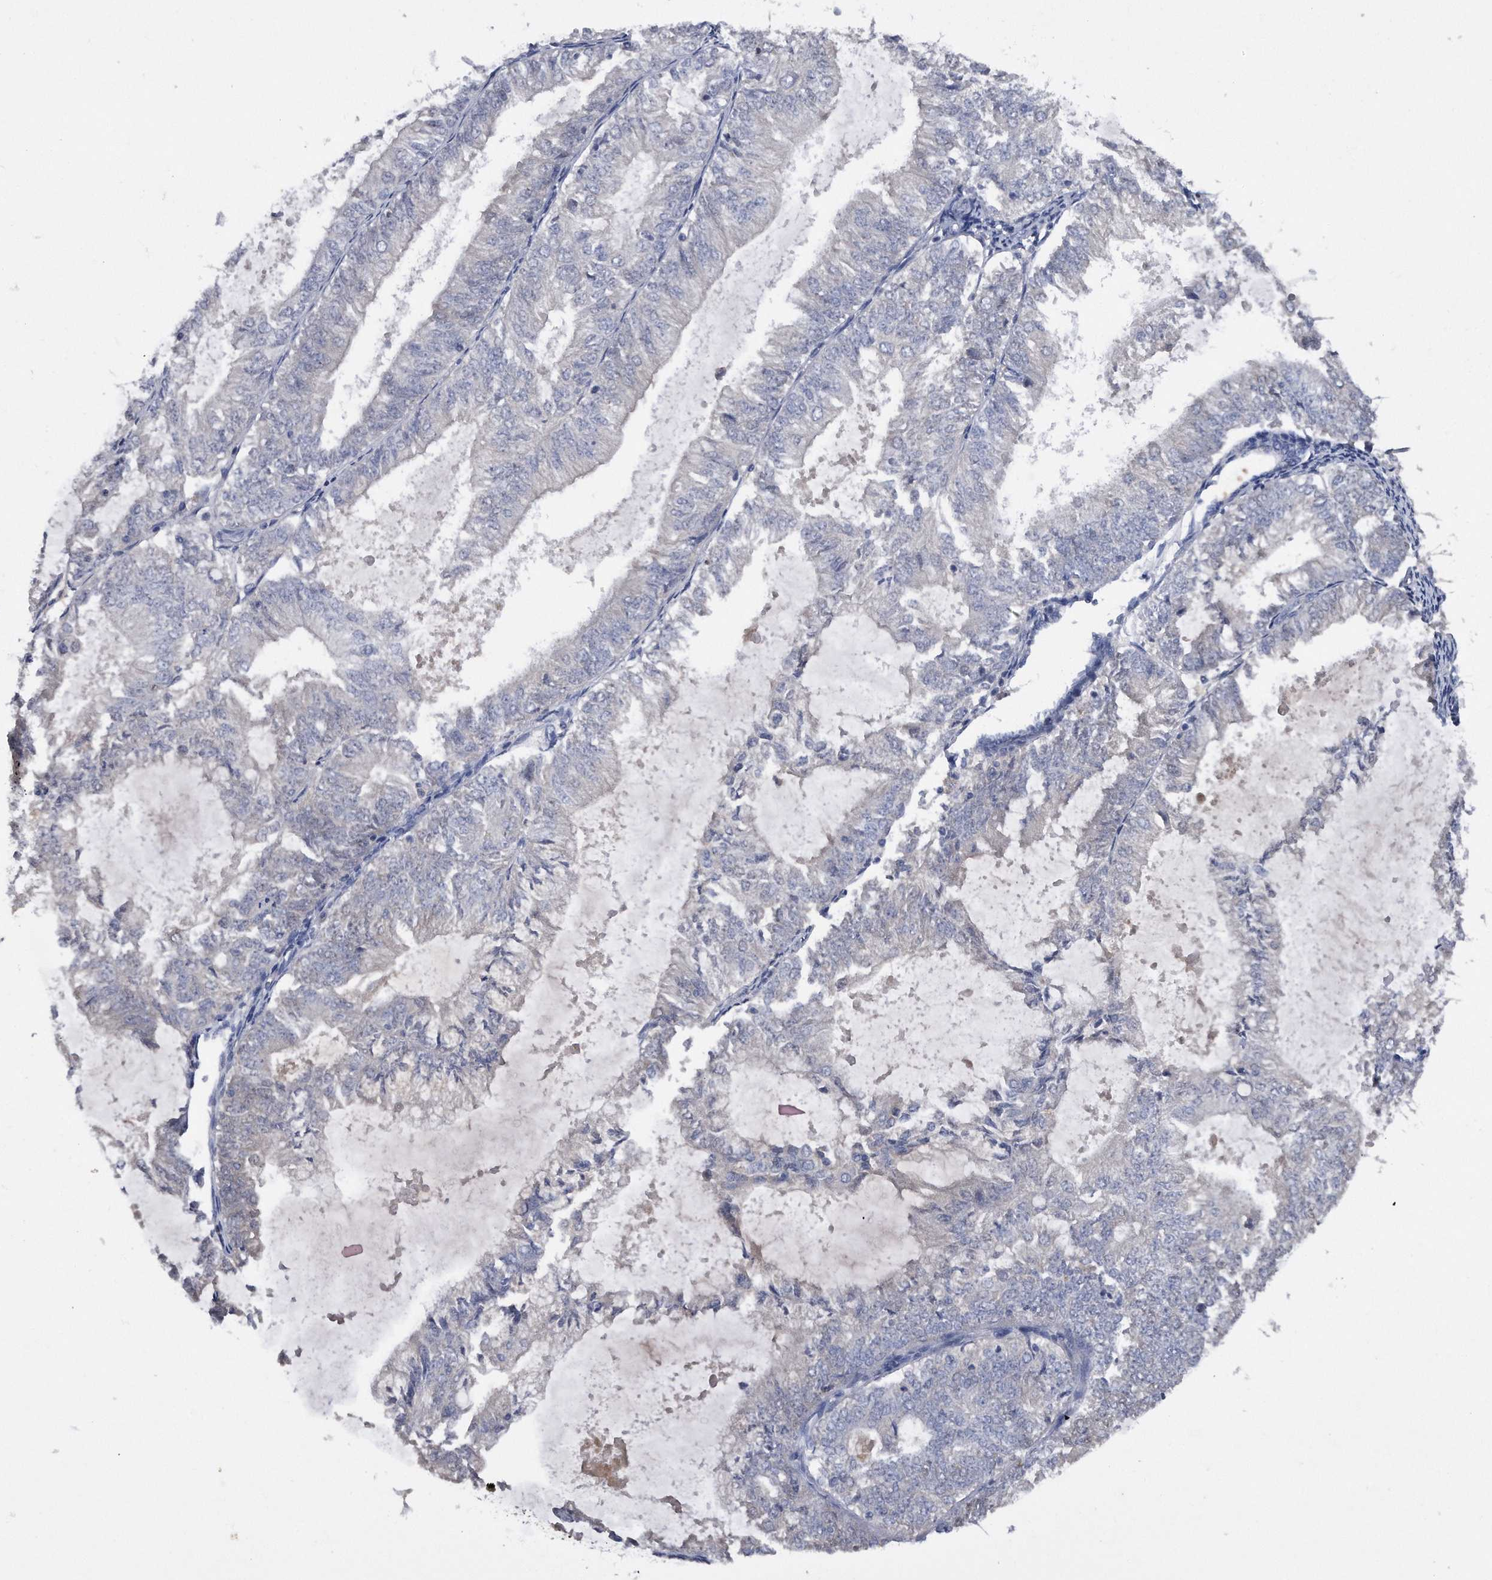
{"staining": {"intensity": "negative", "quantity": "none", "location": "none"}, "tissue": "endometrial cancer", "cell_type": "Tumor cells", "image_type": "cancer", "snomed": [{"axis": "morphology", "description": "Adenocarcinoma, NOS"}, {"axis": "topography", "description": "Endometrium"}], "caption": "Immunohistochemistry of human endometrial cancer (adenocarcinoma) exhibits no positivity in tumor cells. (DAB (3,3'-diaminobenzidine) IHC visualized using brightfield microscopy, high magnification).", "gene": "ASNS", "patient": {"sex": "female", "age": 57}}